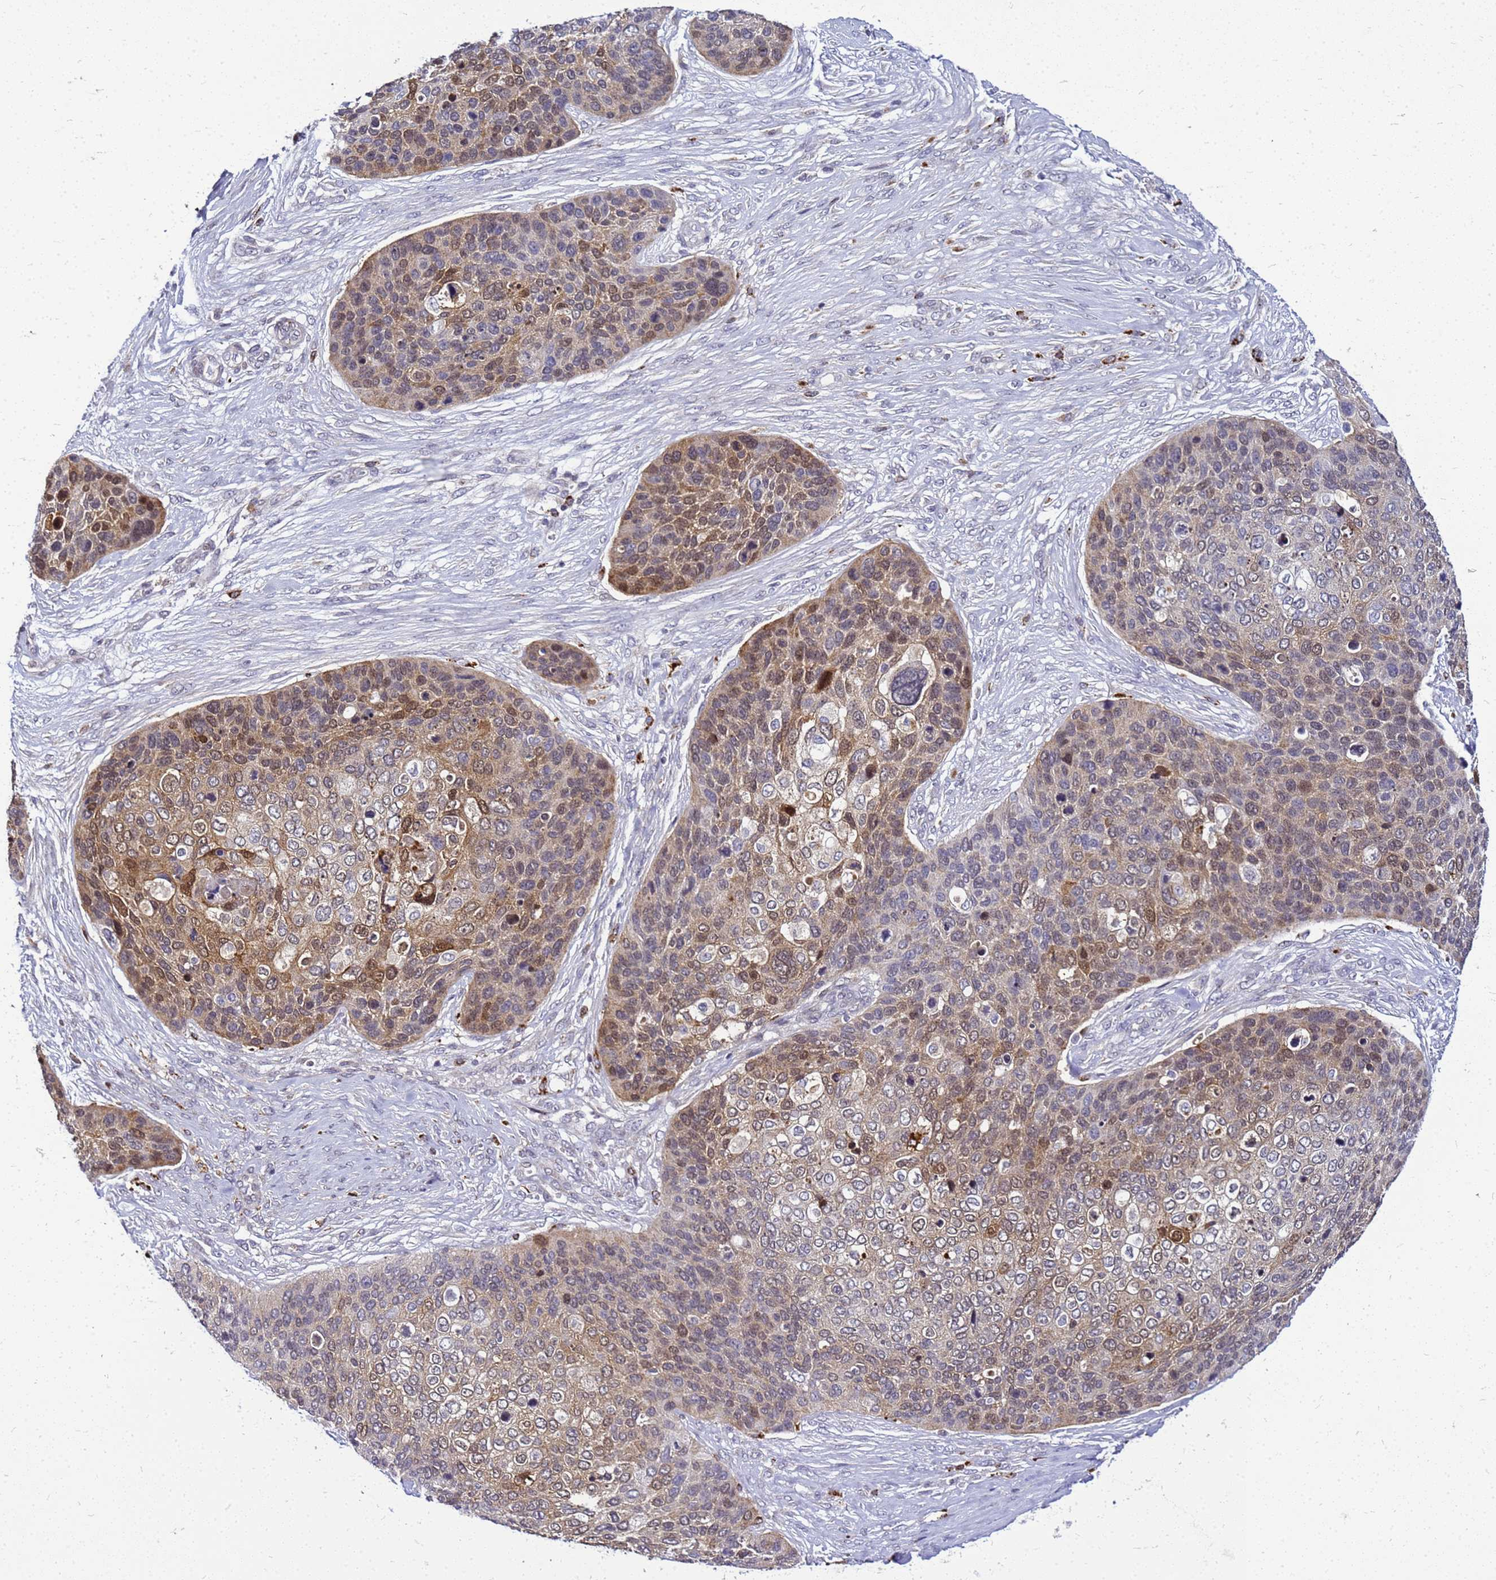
{"staining": {"intensity": "weak", "quantity": "25%-75%", "location": "cytoplasmic/membranous,nuclear"}, "tissue": "skin cancer", "cell_type": "Tumor cells", "image_type": "cancer", "snomed": [{"axis": "morphology", "description": "Basal cell carcinoma"}, {"axis": "topography", "description": "Skin"}], "caption": "Tumor cells exhibit low levels of weak cytoplasmic/membranous and nuclear staining in approximately 25%-75% of cells in human skin basal cell carcinoma.", "gene": "CSTA", "patient": {"sex": "female", "age": 74}}